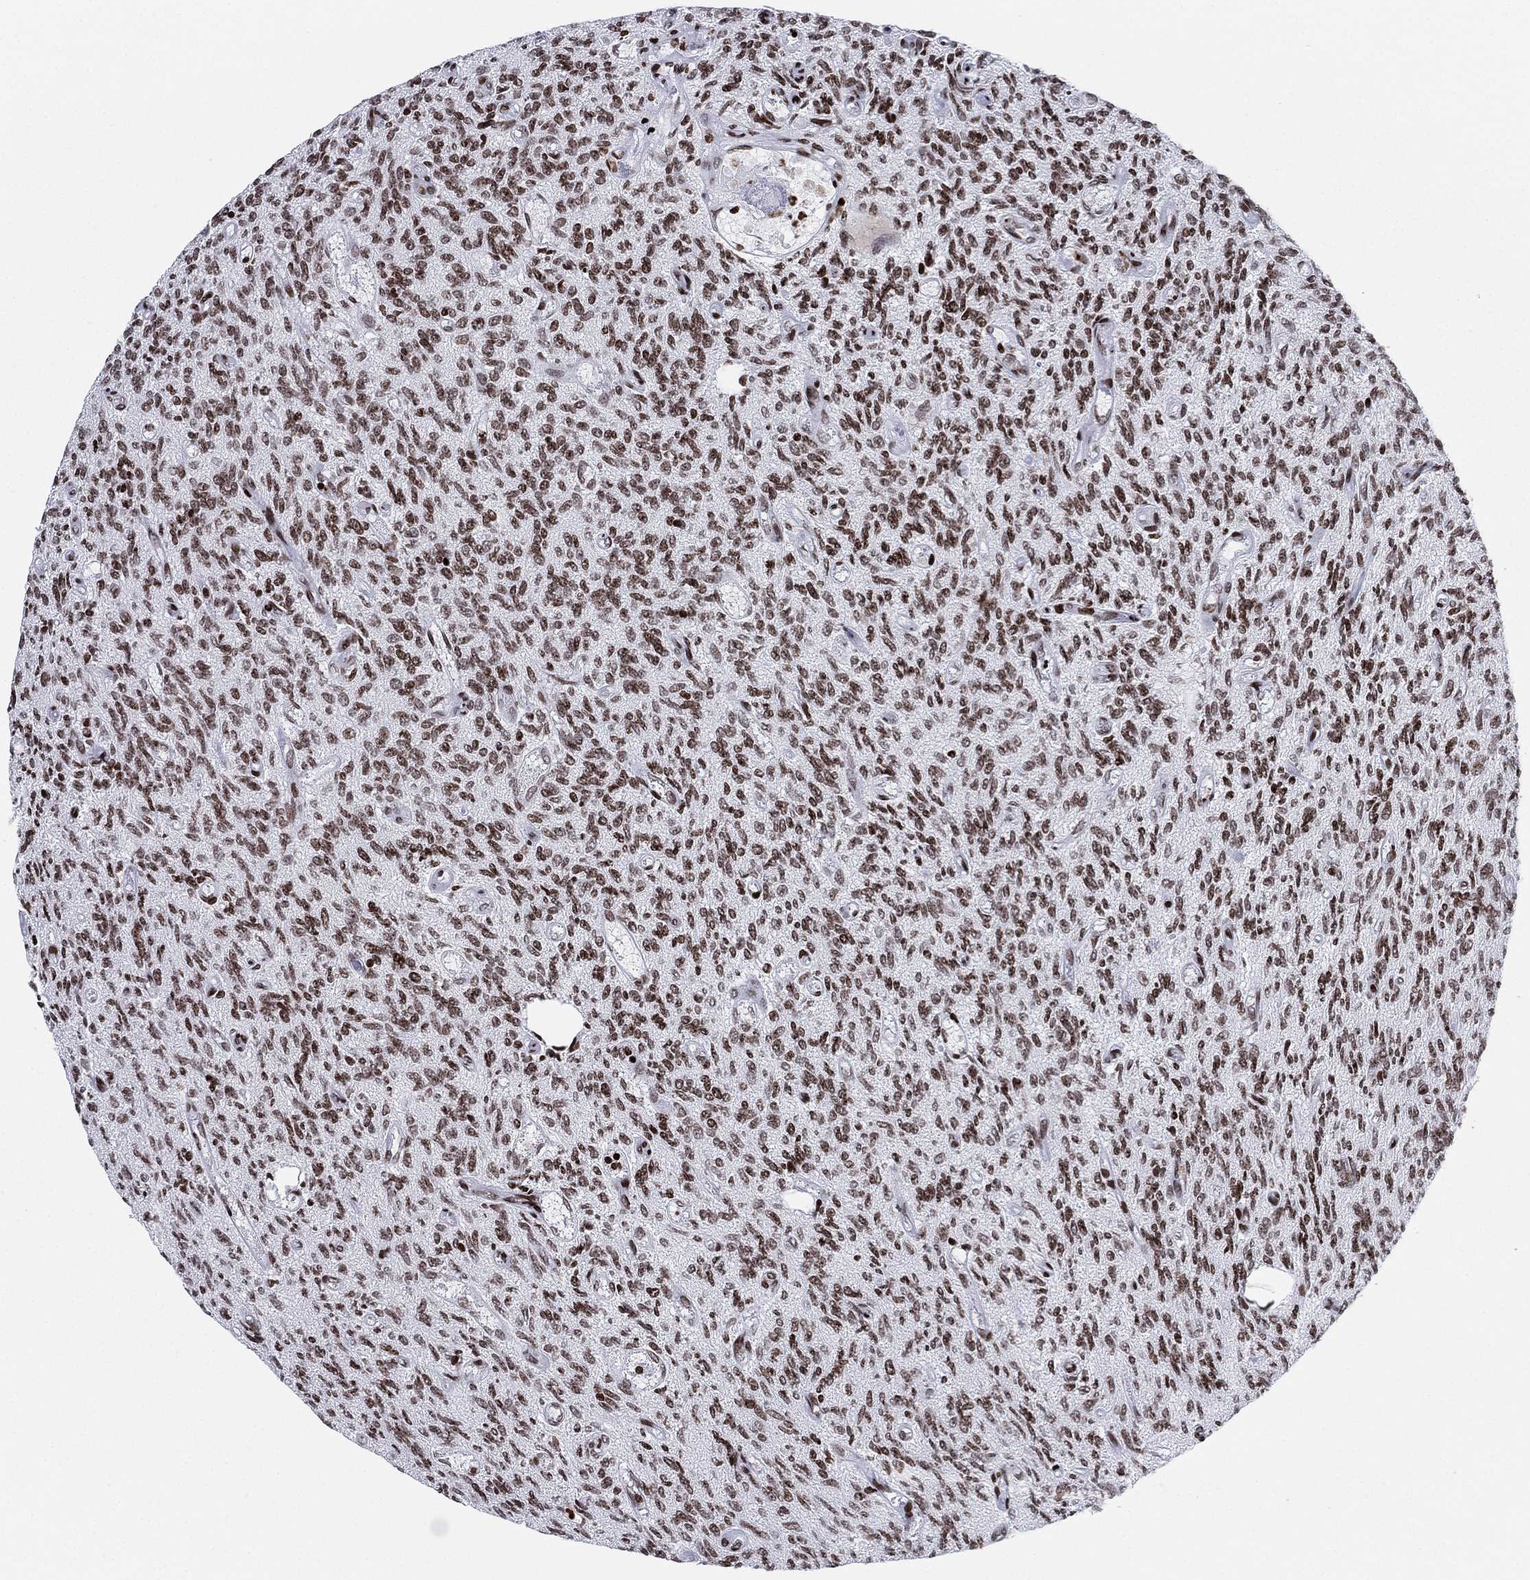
{"staining": {"intensity": "strong", "quantity": ">75%", "location": "nuclear"}, "tissue": "glioma", "cell_type": "Tumor cells", "image_type": "cancer", "snomed": [{"axis": "morphology", "description": "Glioma, malignant, High grade"}, {"axis": "topography", "description": "Brain"}], "caption": "Malignant glioma (high-grade) was stained to show a protein in brown. There is high levels of strong nuclear expression in about >75% of tumor cells.", "gene": "MFSD14A", "patient": {"sex": "male", "age": 64}}